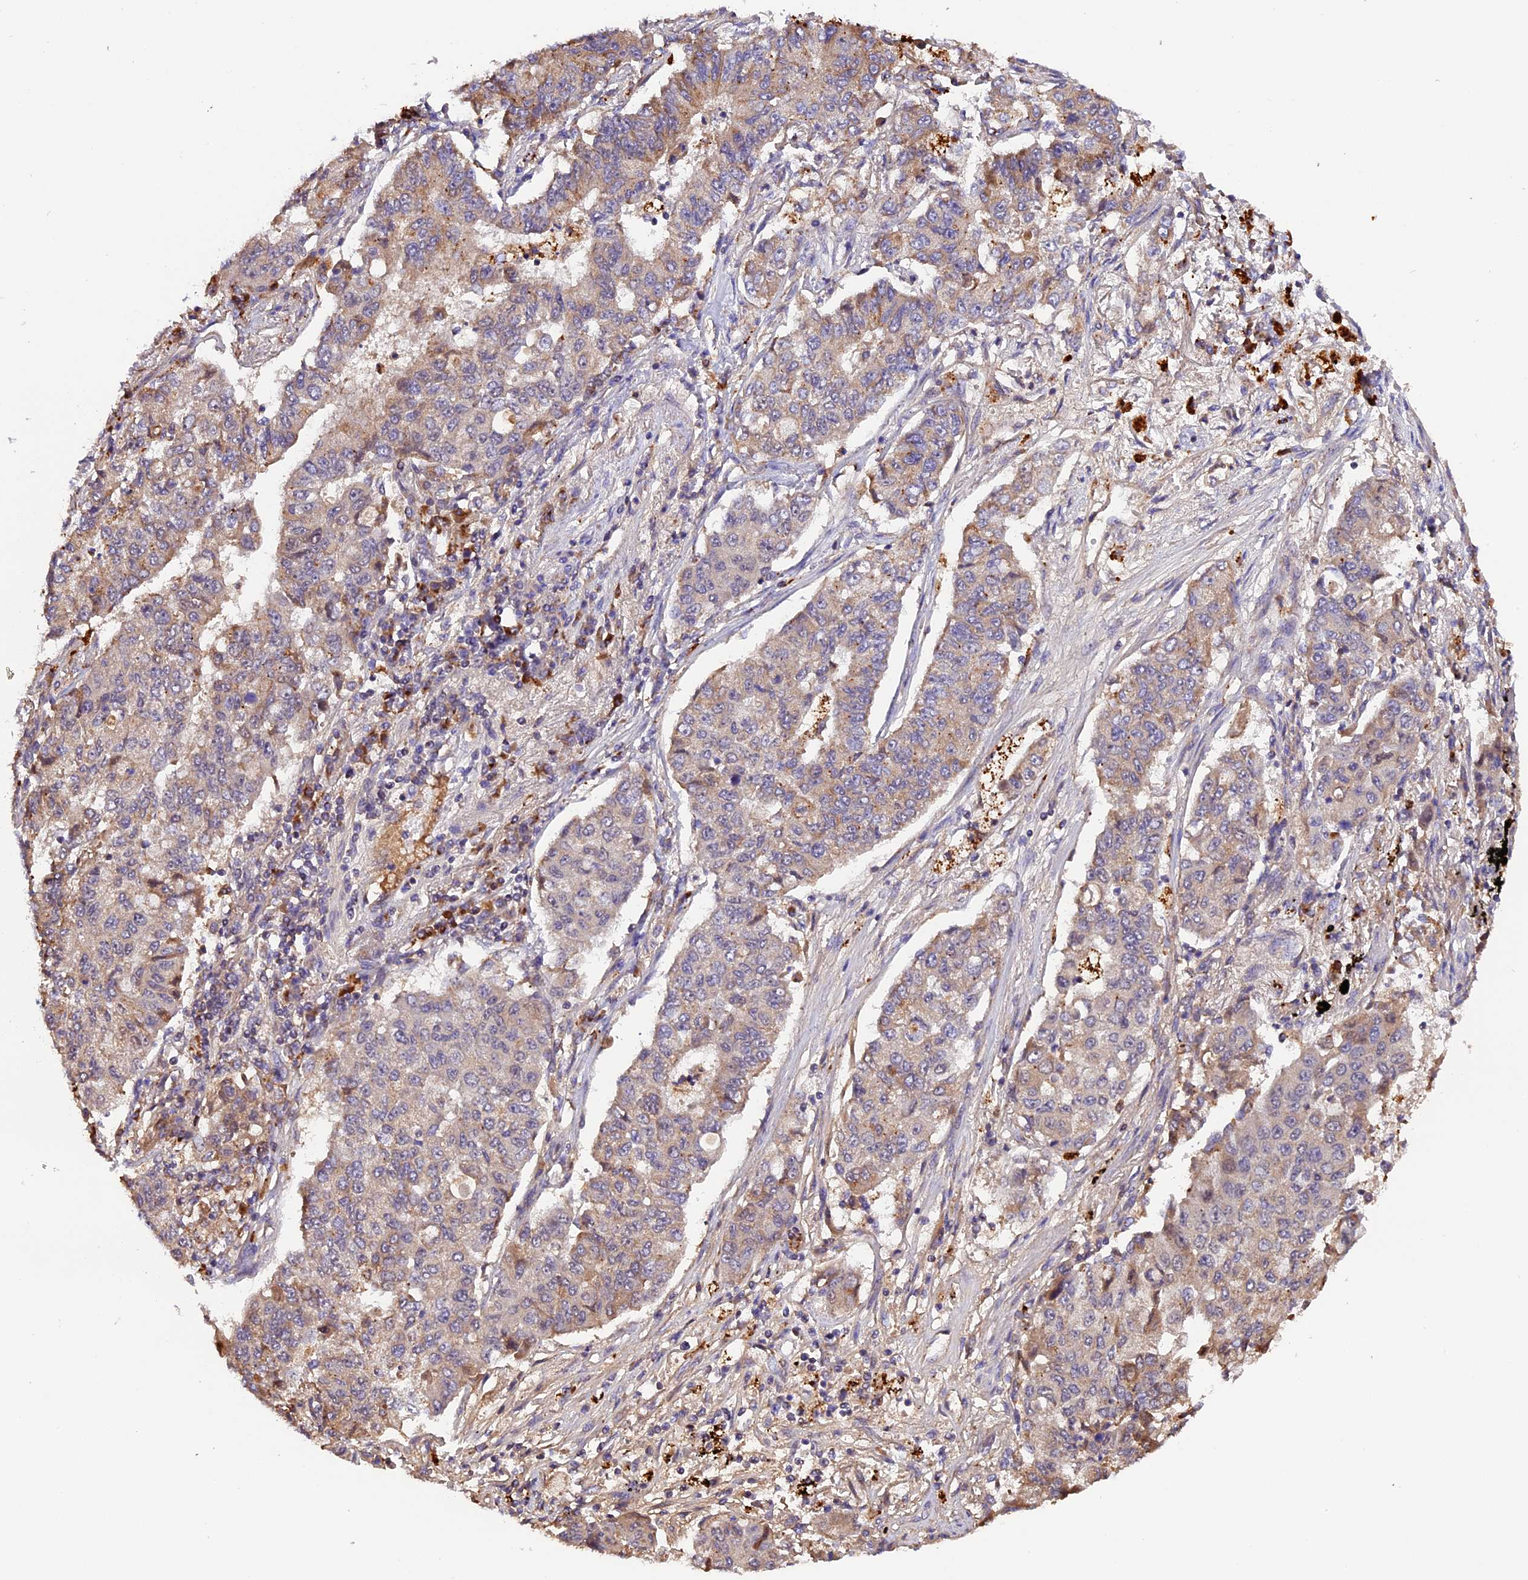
{"staining": {"intensity": "moderate", "quantity": ">75%", "location": "cytoplasmic/membranous"}, "tissue": "lung cancer", "cell_type": "Tumor cells", "image_type": "cancer", "snomed": [{"axis": "morphology", "description": "Squamous cell carcinoma, NOS"}, {"axis": "topography", "description": "Lung"}], "caption": "Protein expression analysis of human squamous cell carcinoma (lung) reveals moderate cytoplasmic/membranous positivity in about >75% of tumor cells.", "gene": "METTL22", "patient": {"sex": "male", "age": 74}}